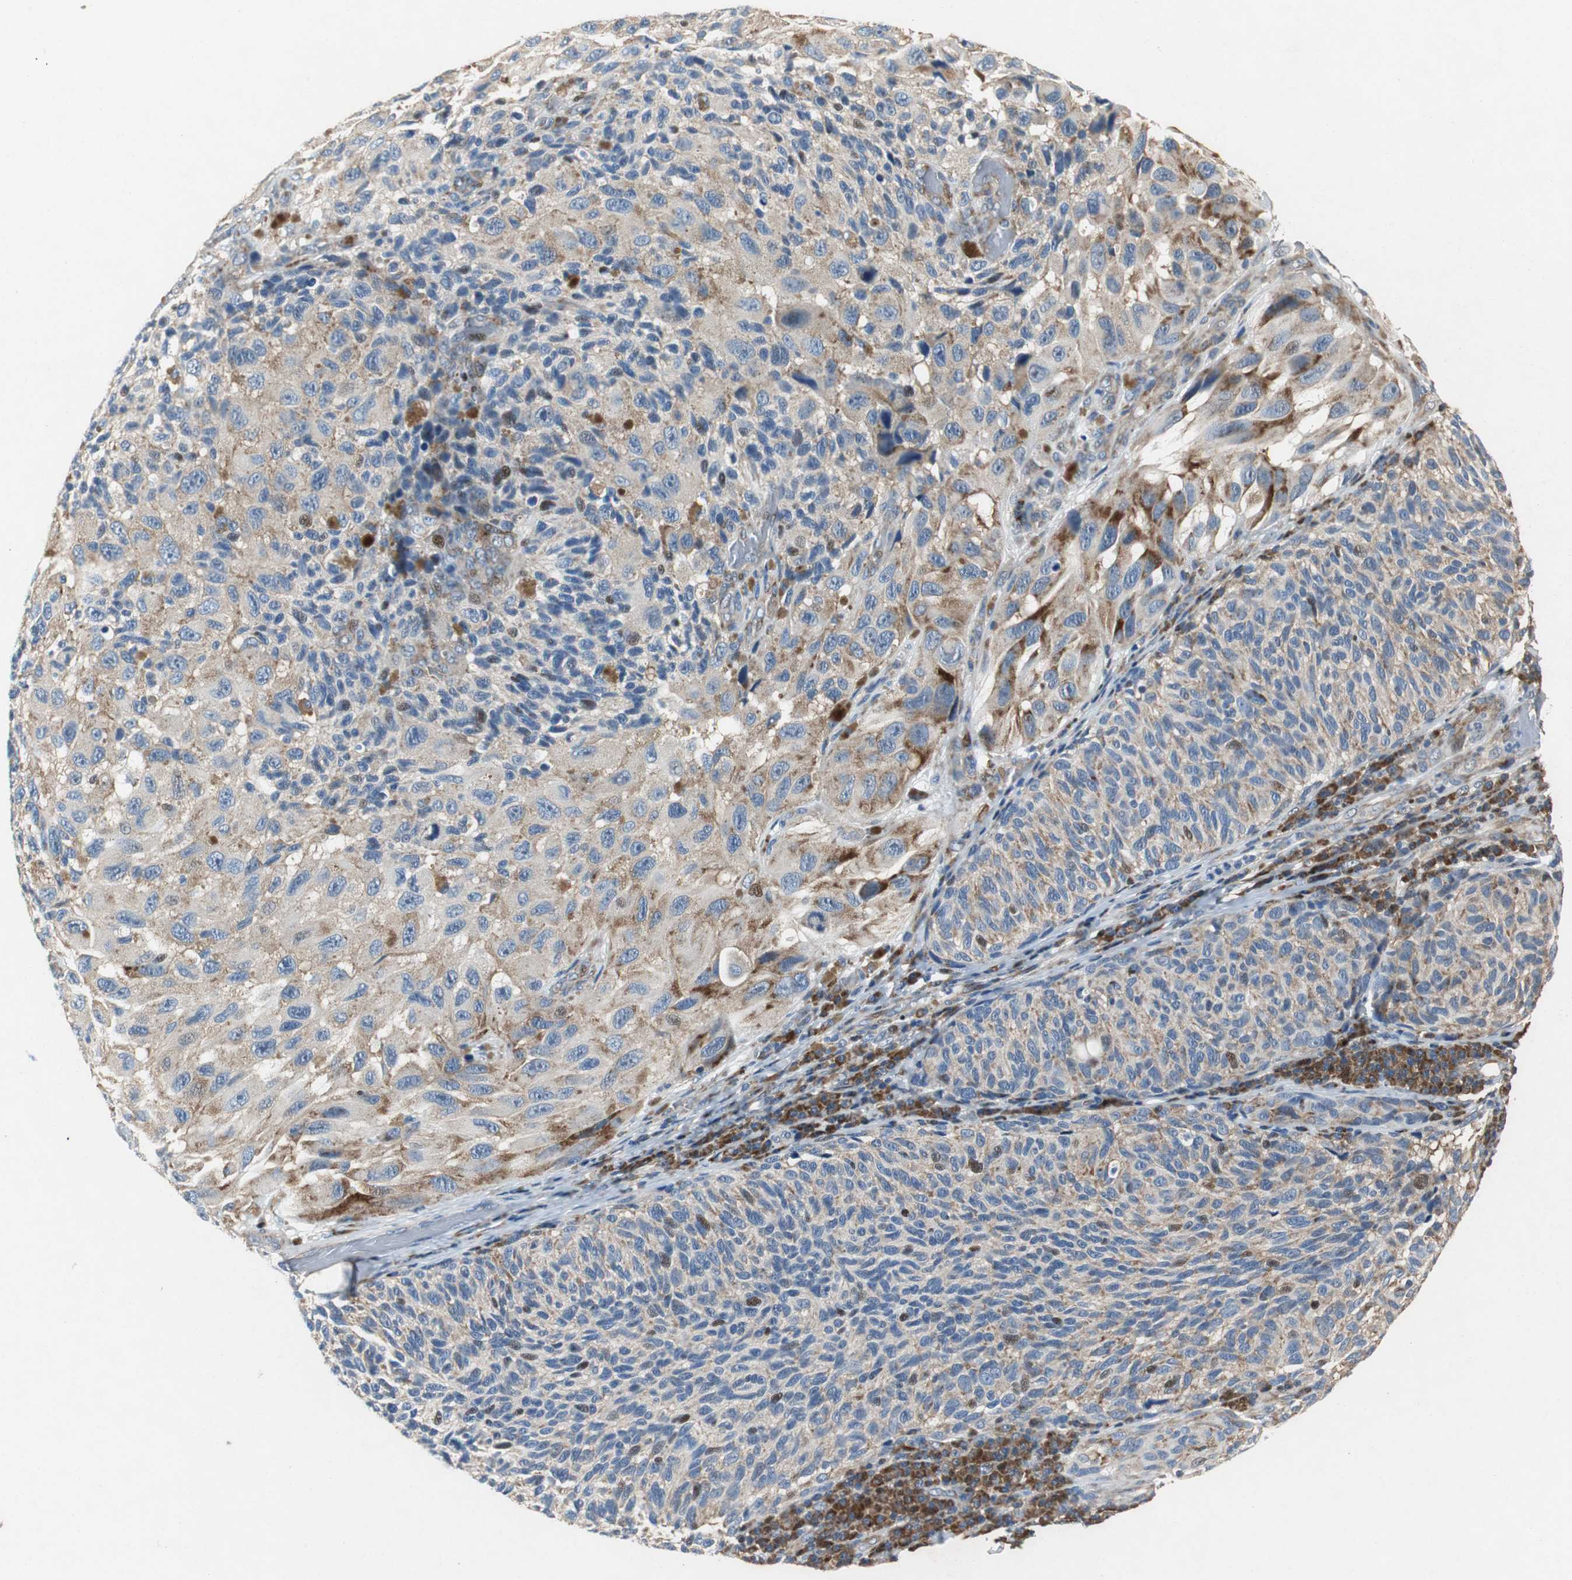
{"staining": {"intensity": "strong", "quantity": "25%-75%", "location": "cytoplasmic/membranous"}, "tissue": "melanoma", "cell_type": "Tumor cells", "image_type": "cancer", "snomed": [{"axis": "morphology", "description": "Malignant melanoma, NOS"}, {"axis": "topography", "description": "Skin"}], "caption": "Immunohistochemical staining of malignant melanoma shows high levels of strong cytoplasmic/membranous protein expression in approximately 25%-75% of tumor cells.", "gene": "RPL35", "patient": {"sex": "female", "age": 73}}